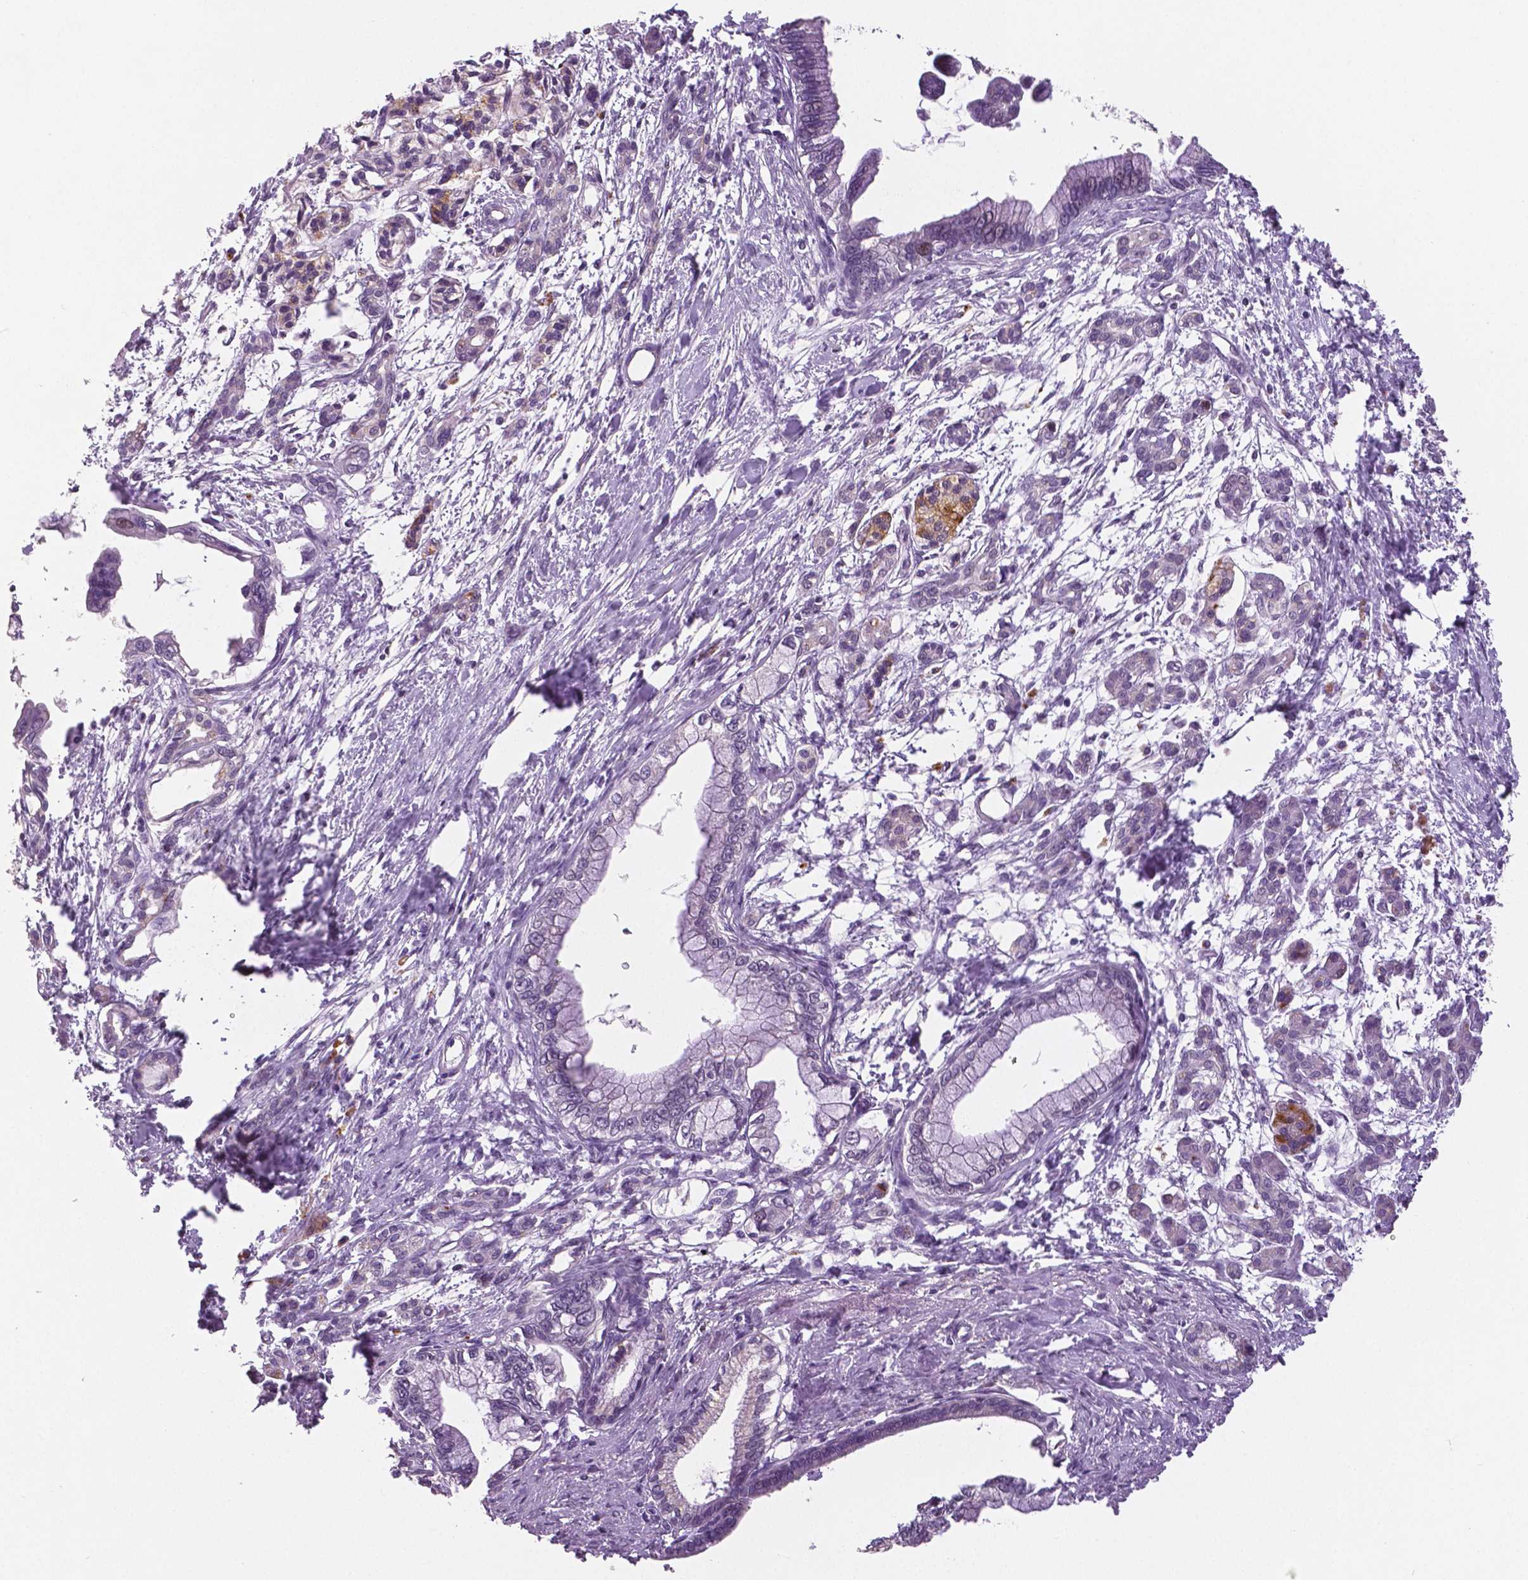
{"staining": {"intensity": "negative", "quantity": "none", "location": "none"}, "tissue": "pancreatic cancer", "cell_type": "Tumor cells", "image_type": "cancer", "snomed": [{"axis": "morphology", "description": "Adenocarcinoma, NOS"}, {"axis": "topography", "description": "Pancreas"}], "caption": "This is an IHC image of pancreatic adenocarcinoma. There is no staining in tumor cells.", "gene": "MKI67", "patient": {"sex": "male", "age": 61}}